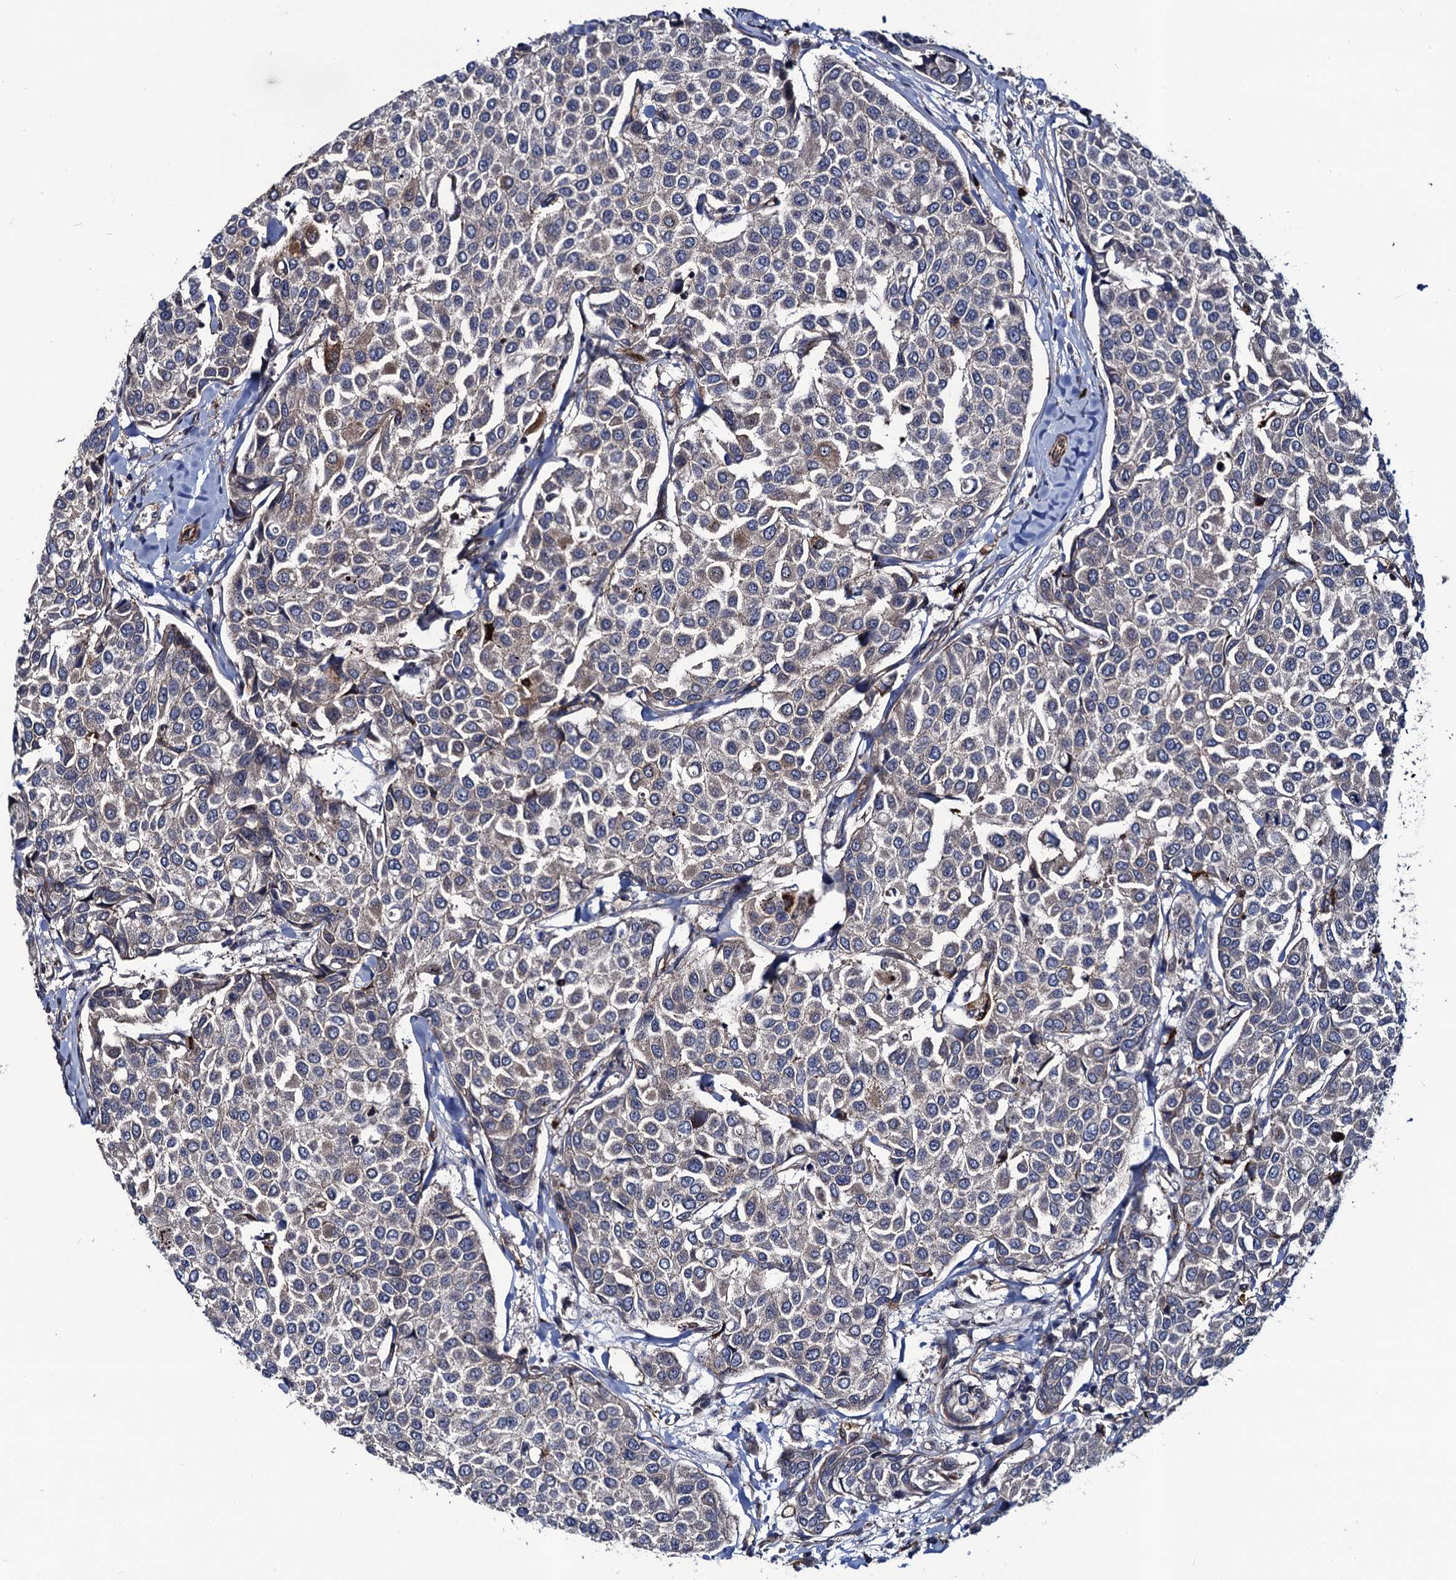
{"staining": {"intensity": "negative", "quantity": "none", "location": "none"}, "tissue": "breast cancer", "cell_type": "Tumor cells", "image_type": "cancer", "snomed": [{"axis": "morphology", "description": "Duct carcinoma"}, {"axis": "topography", "description": "Breast"}], "caption": "Image shows no significant protein expression in tumor cells of intraductal carcinoma (breast).", "gene": "KXD1", "patient": {"sex": "female", "age": 55}}